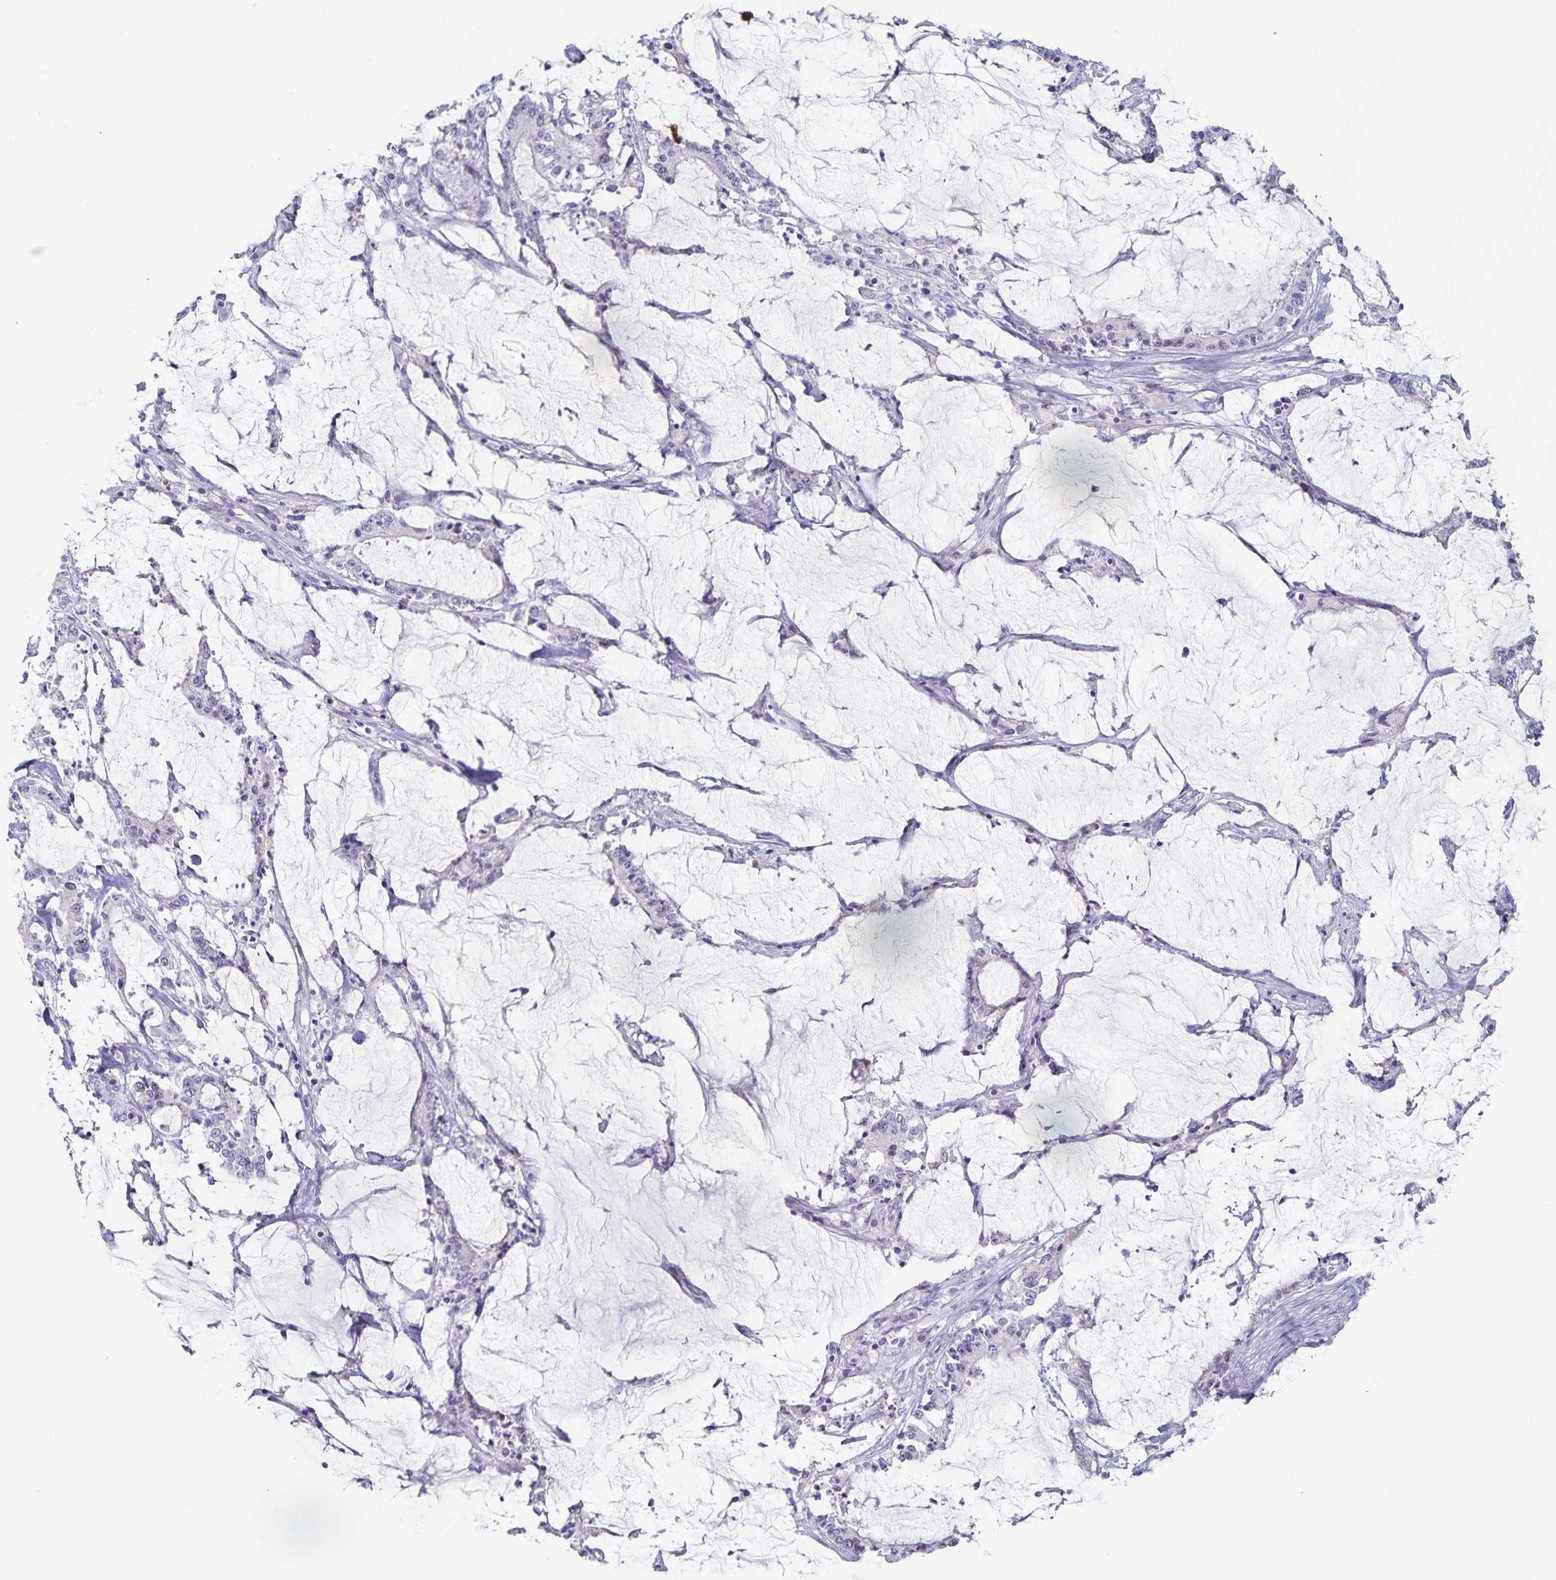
{"staining": {"intensity": "negative", "quantity": "none", "location": "none"}, "tissue": "stomach cancer", "cell_type": "Tumor cells", "image_type": "cancer", "snomed": [{"axis": "morphology", "description": "Adenocarcinoma, NOS"}, {"axis": "topography", "description": "Stomach, upper"}], "caption": "This is an IHC histopathology image of stomach cancer. There is no positivity in tumor cells.", "gene": "CENPH", "patient": {"sex": "male", "age": 68}}